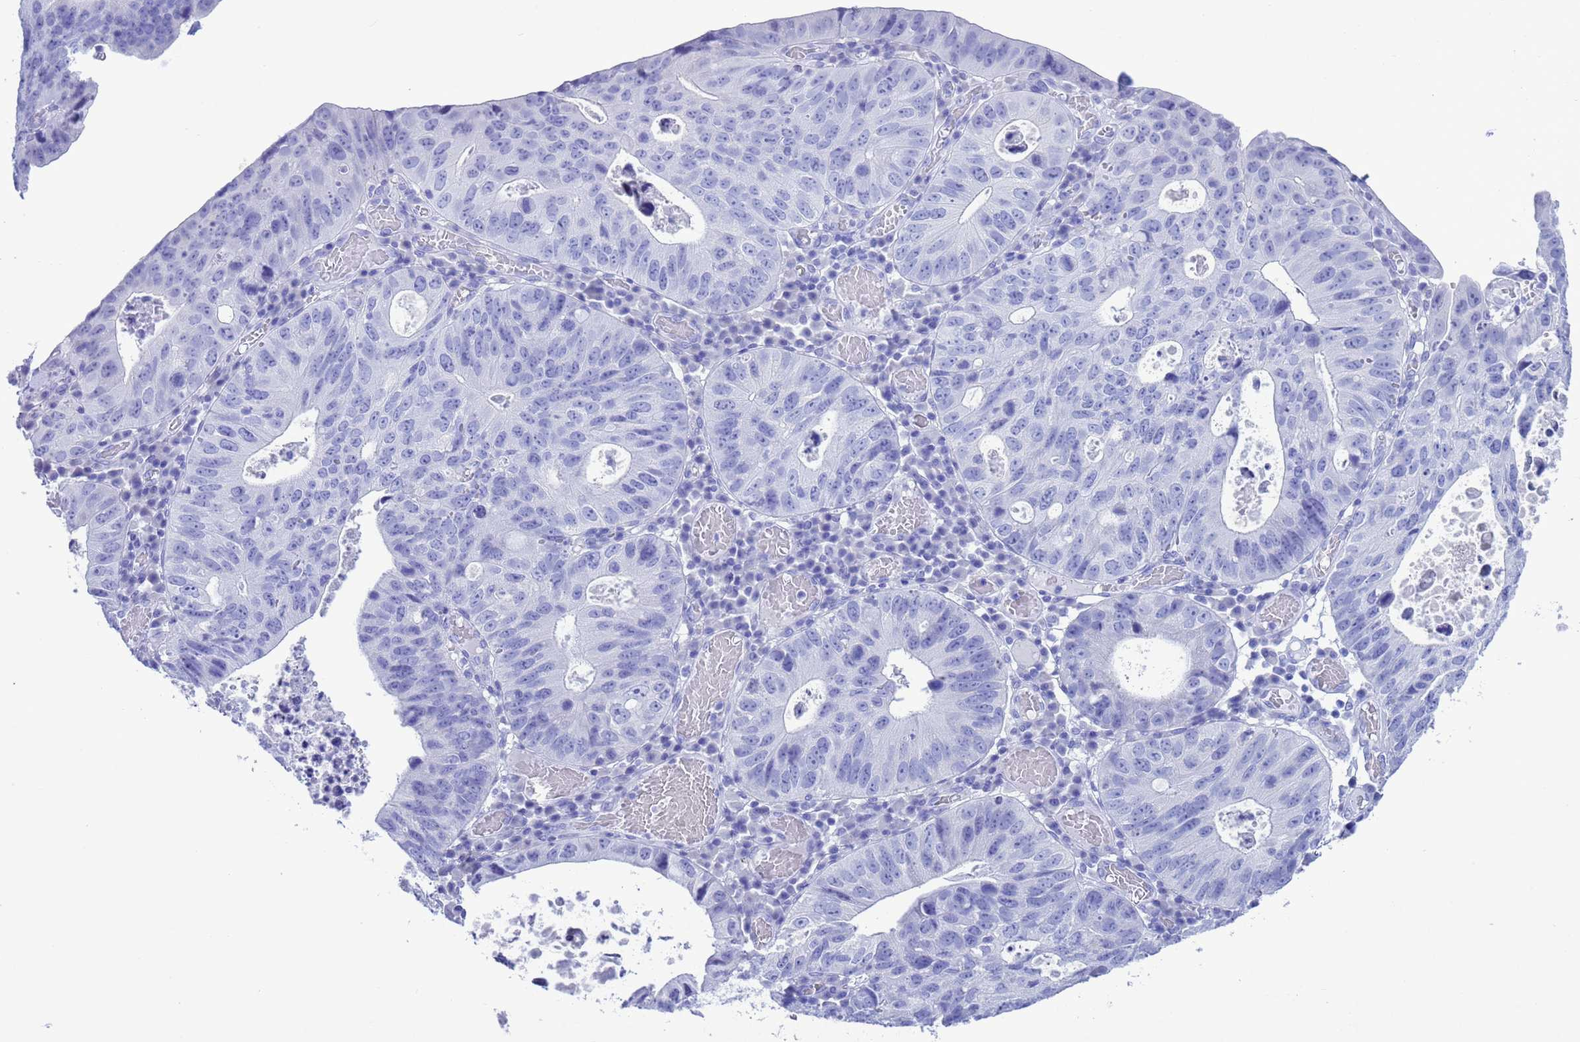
{"staining": {"intensity": "negative", "quantity": "none", "location": "none"}, "tissue": "stomach cancer", "cell_type": "Tumor cells", "image_type": "cancer", "snomed": [{"axis": "morphology", "description": "Adenocarcinoma, NOS"}, {"axis": "topography", "description": "Stomach"}], "caption": "Immunohistochemistry of human stomach adenocarcinoma displays no expression in tumor cells.", "gene": "GSTM1", "patient": {"sex": "male", "age": 59}}